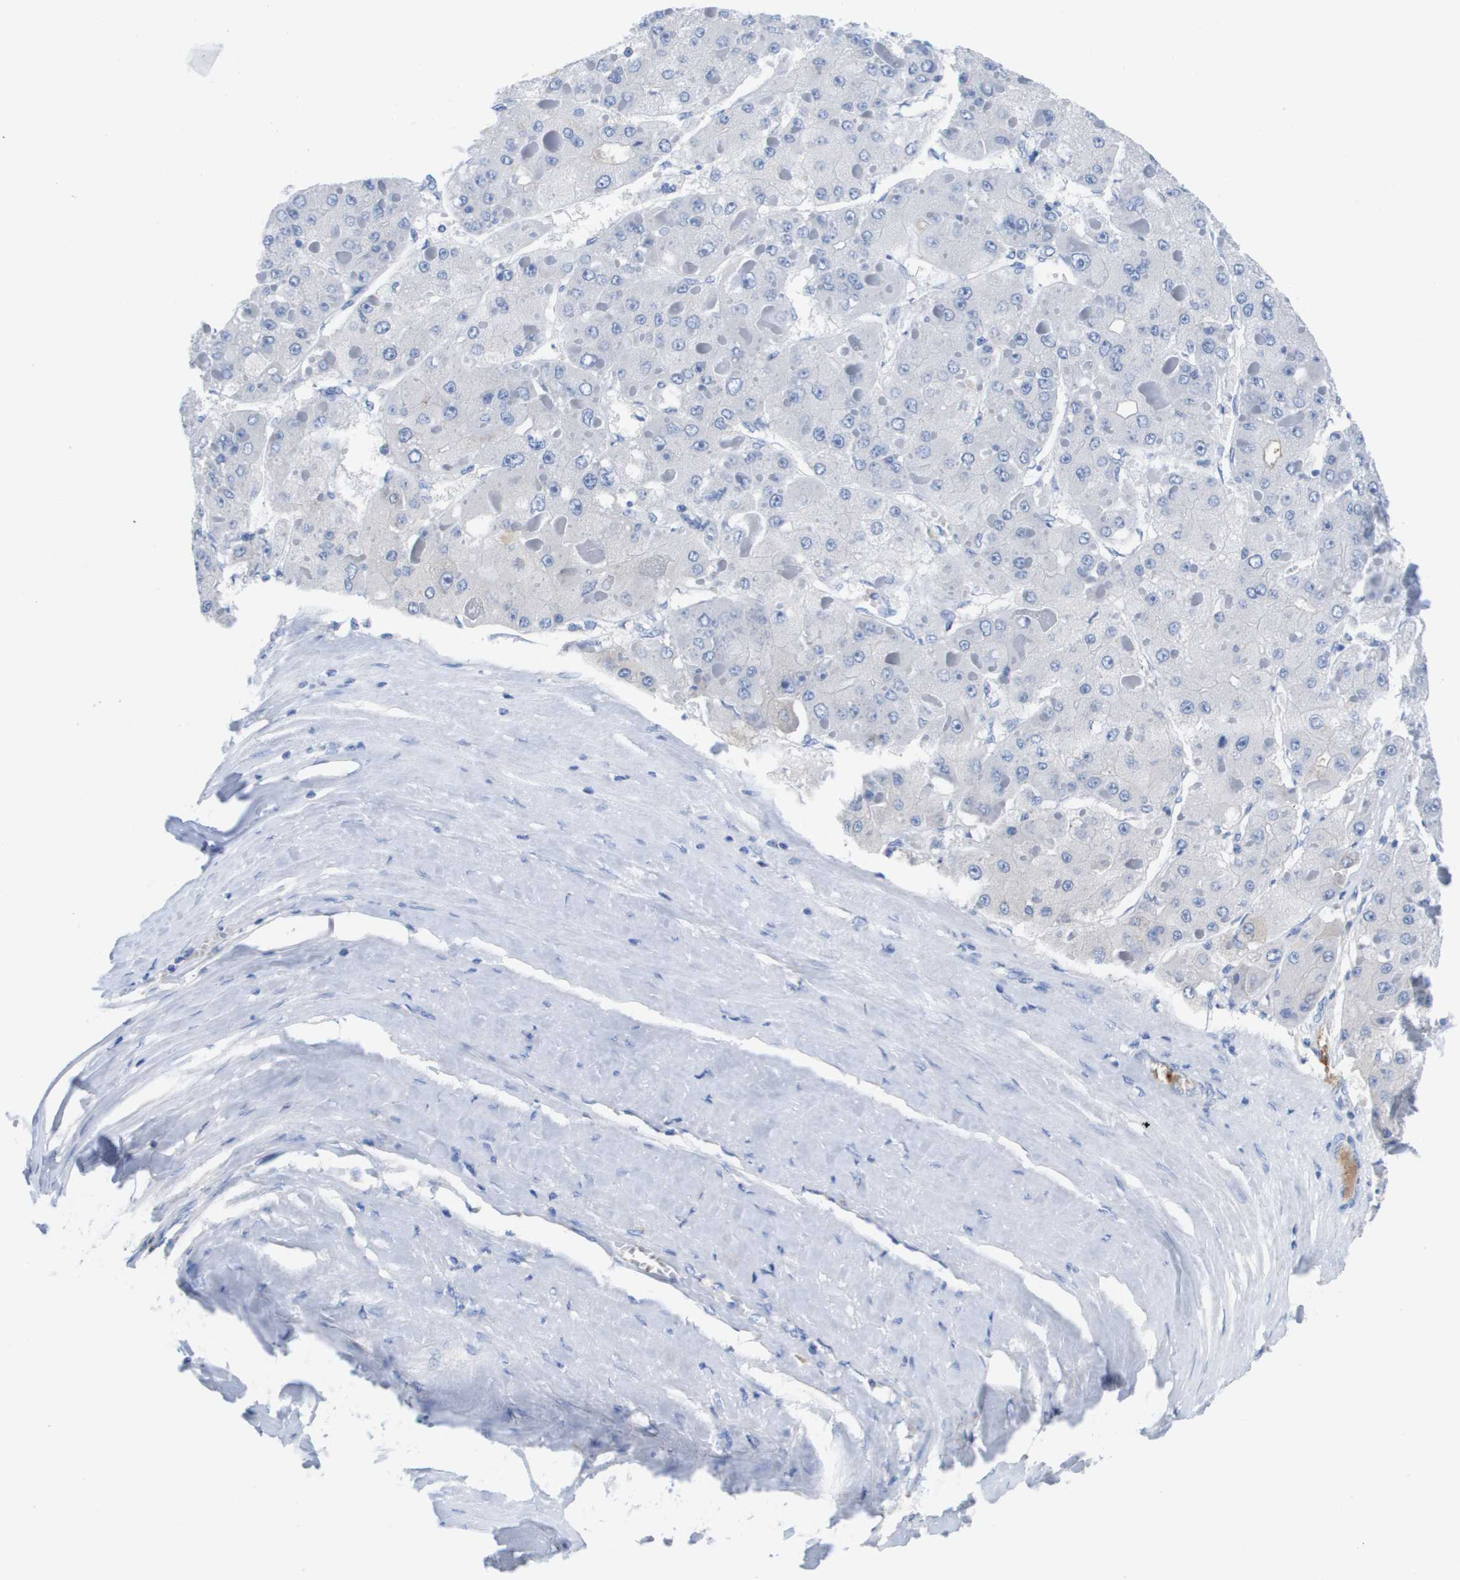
{"staining": {"intensity": "negative", "quantity": "none", "location": "none"}, "tissue": "liver cancer", "cell_type": "Tumor cells", "image_type": "cancer", "snomed": [{"axis": "morphology", "description": "Carcinoma, Hepatocellular, NOS"}, {"axis": "topography", "description": "Liver"}], "caption": "Tumor cells are negative for protein expression in human liver cancer (hepatocellular carcinoma).", "gene": "APOA1", "patient": {"sex": "female", "age": 73}}